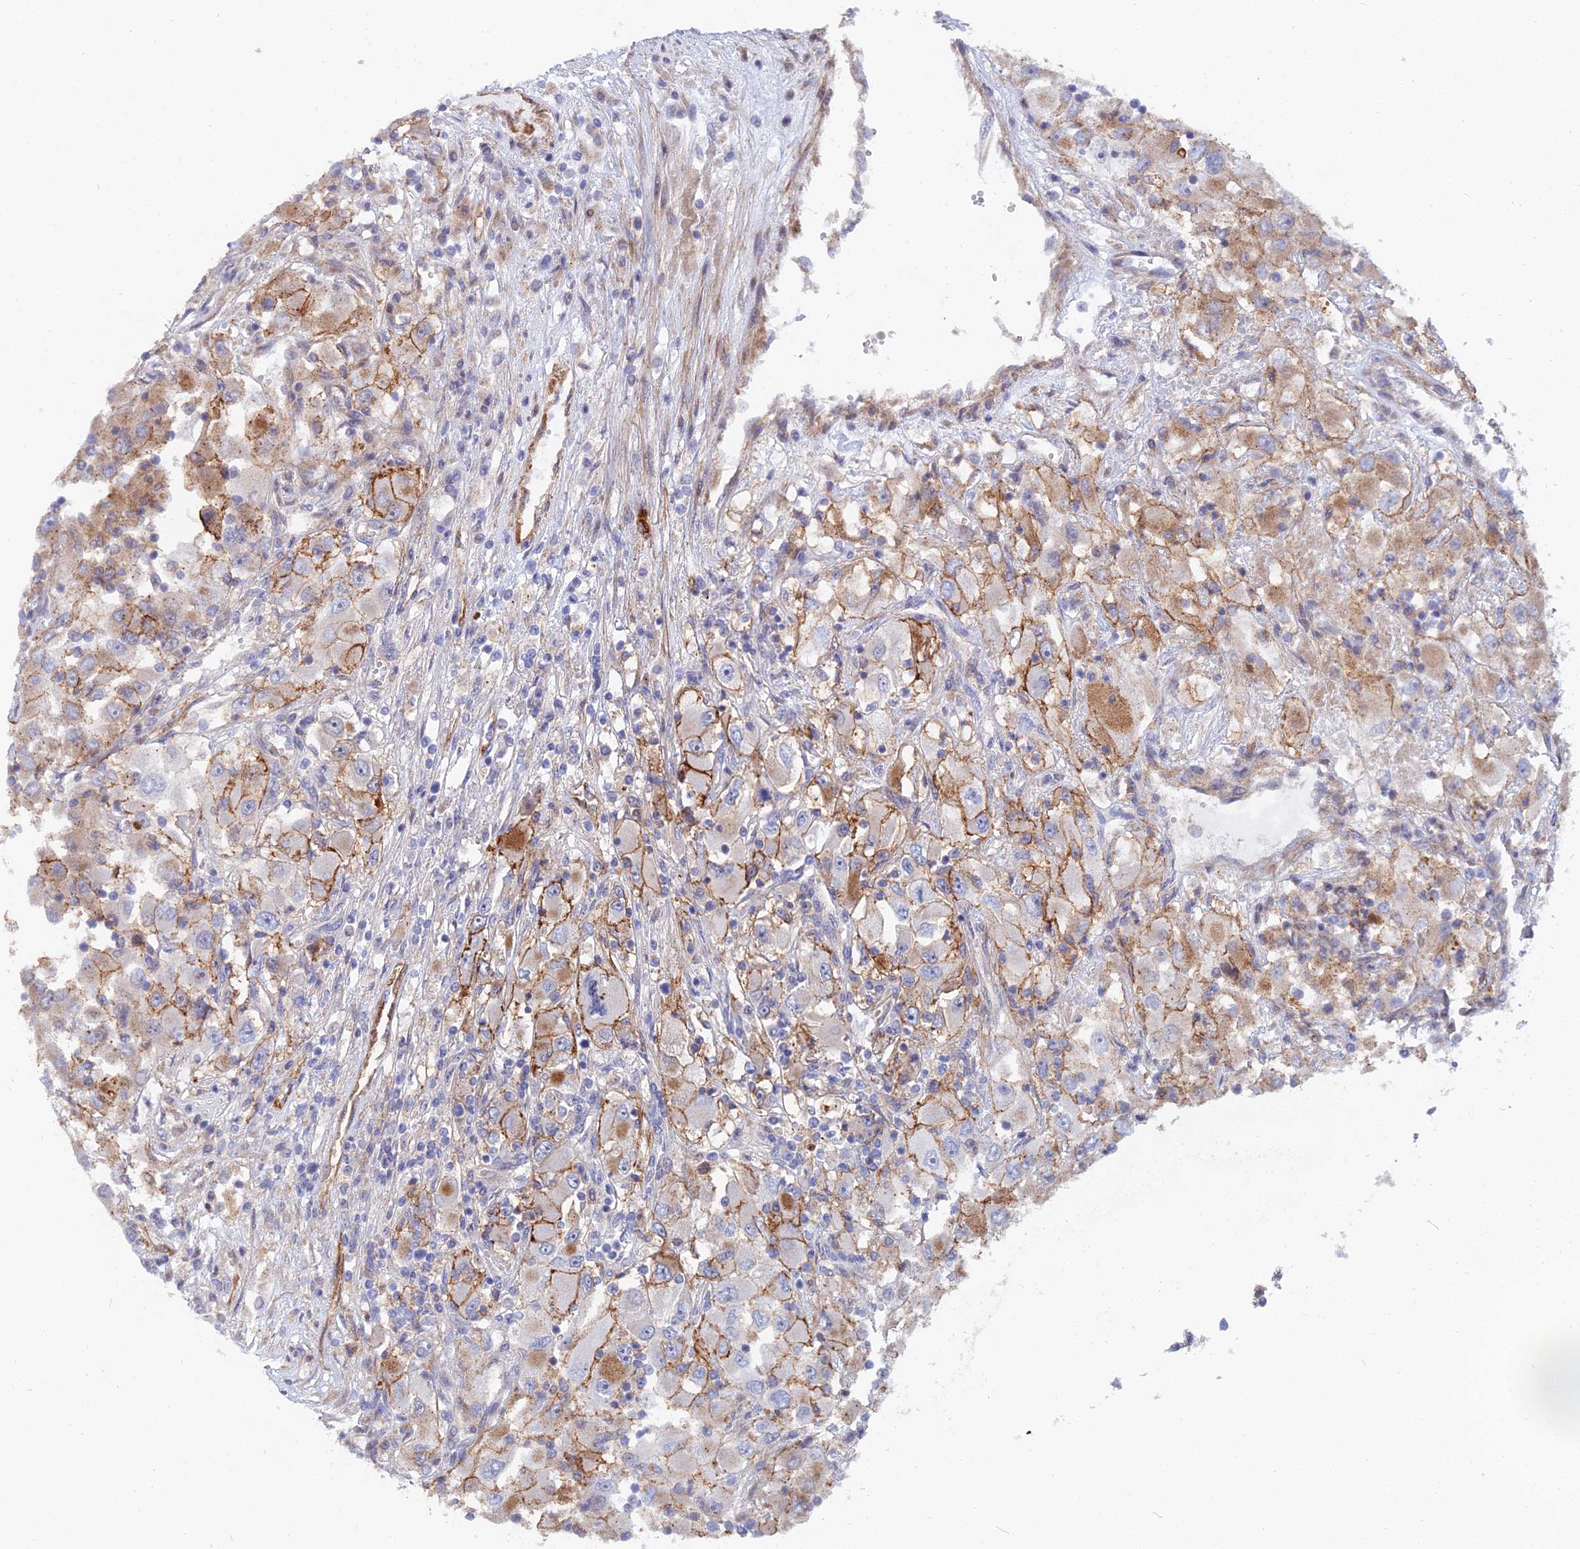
{"staining": {"intensity": "moderate", "quantity": "25%-75%", "location": "cytoplasmic/membranous"}, "tissue": "renal cancer", "cell_type": "Tumor cells", "image_type": "cancer", "snomed": [{"axis": "morphology", "description": "Adenocarcinoma, NOS"}, {"axis": "topography", "description": "Kidney"}], "caption": "The image shows staining of adenocarcinoma (renal), revealing moderate cytoplasmic/membranous protein staining (brown color) within tumor cells.", "gene": "TRIM43B", "patient": {"sex": "female", "age": 52}}